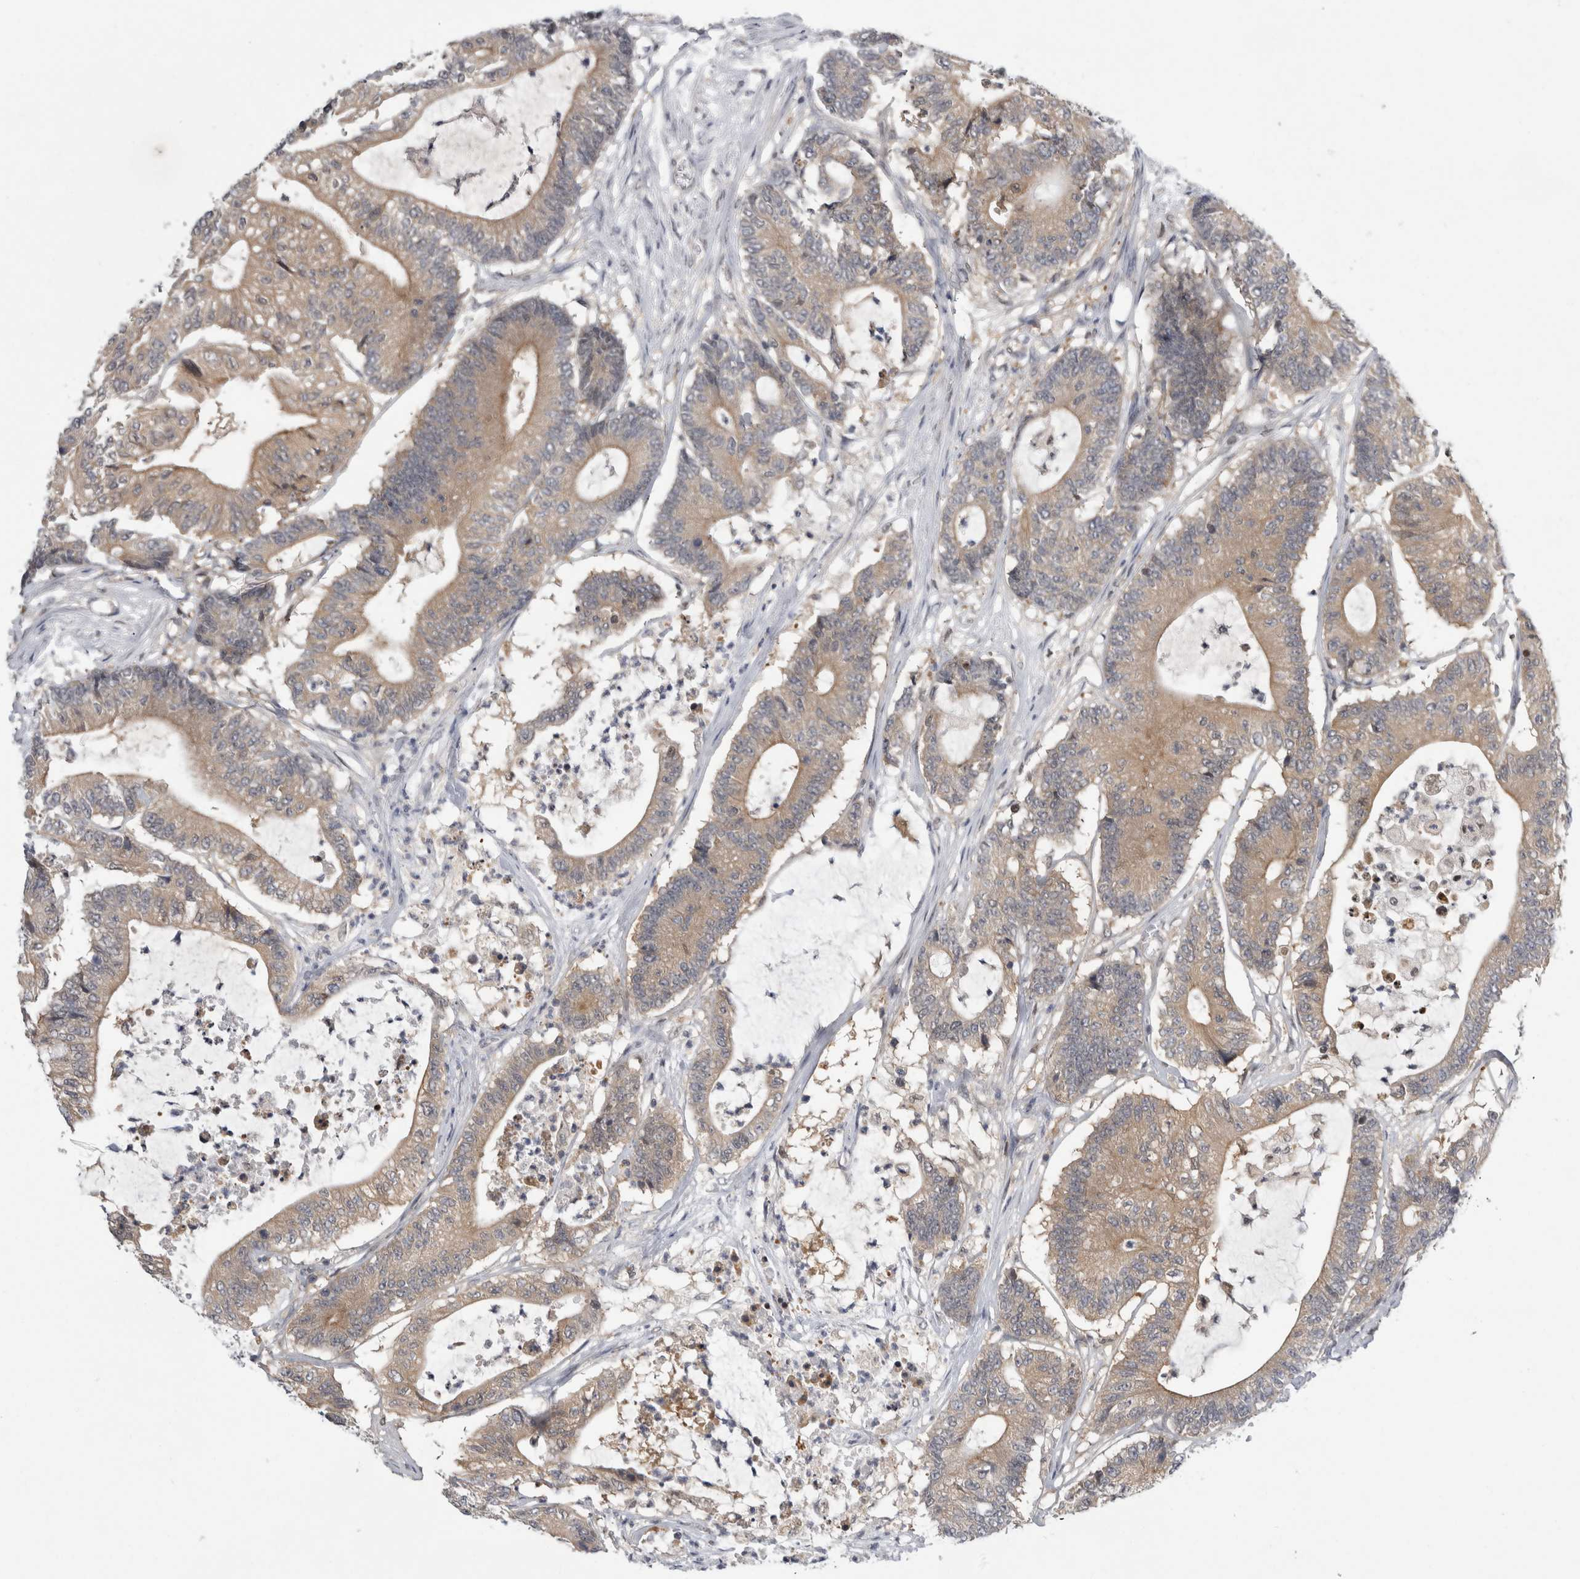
{"staining": {"intensity": "moderate", "quantity": ">75%", "location": "cytoplasmic/membranous"}, "tissue": "colorectal cancer", "cell_type": "Tumor cells", "image_type": "cancer", "snomed": [{"axis": "morphology", "description": "Adenocarcinoma, NOS"}, {"axis": "topography", "description": "Colon"}], "caption": "A histopathology image of colorectal cancer stained for a protein demonstrates moderate cytoplasmic/membranous brown staining in tumor cells.", "gene": "PSMB2", "patient": {"sex": "female", "age": 84}}